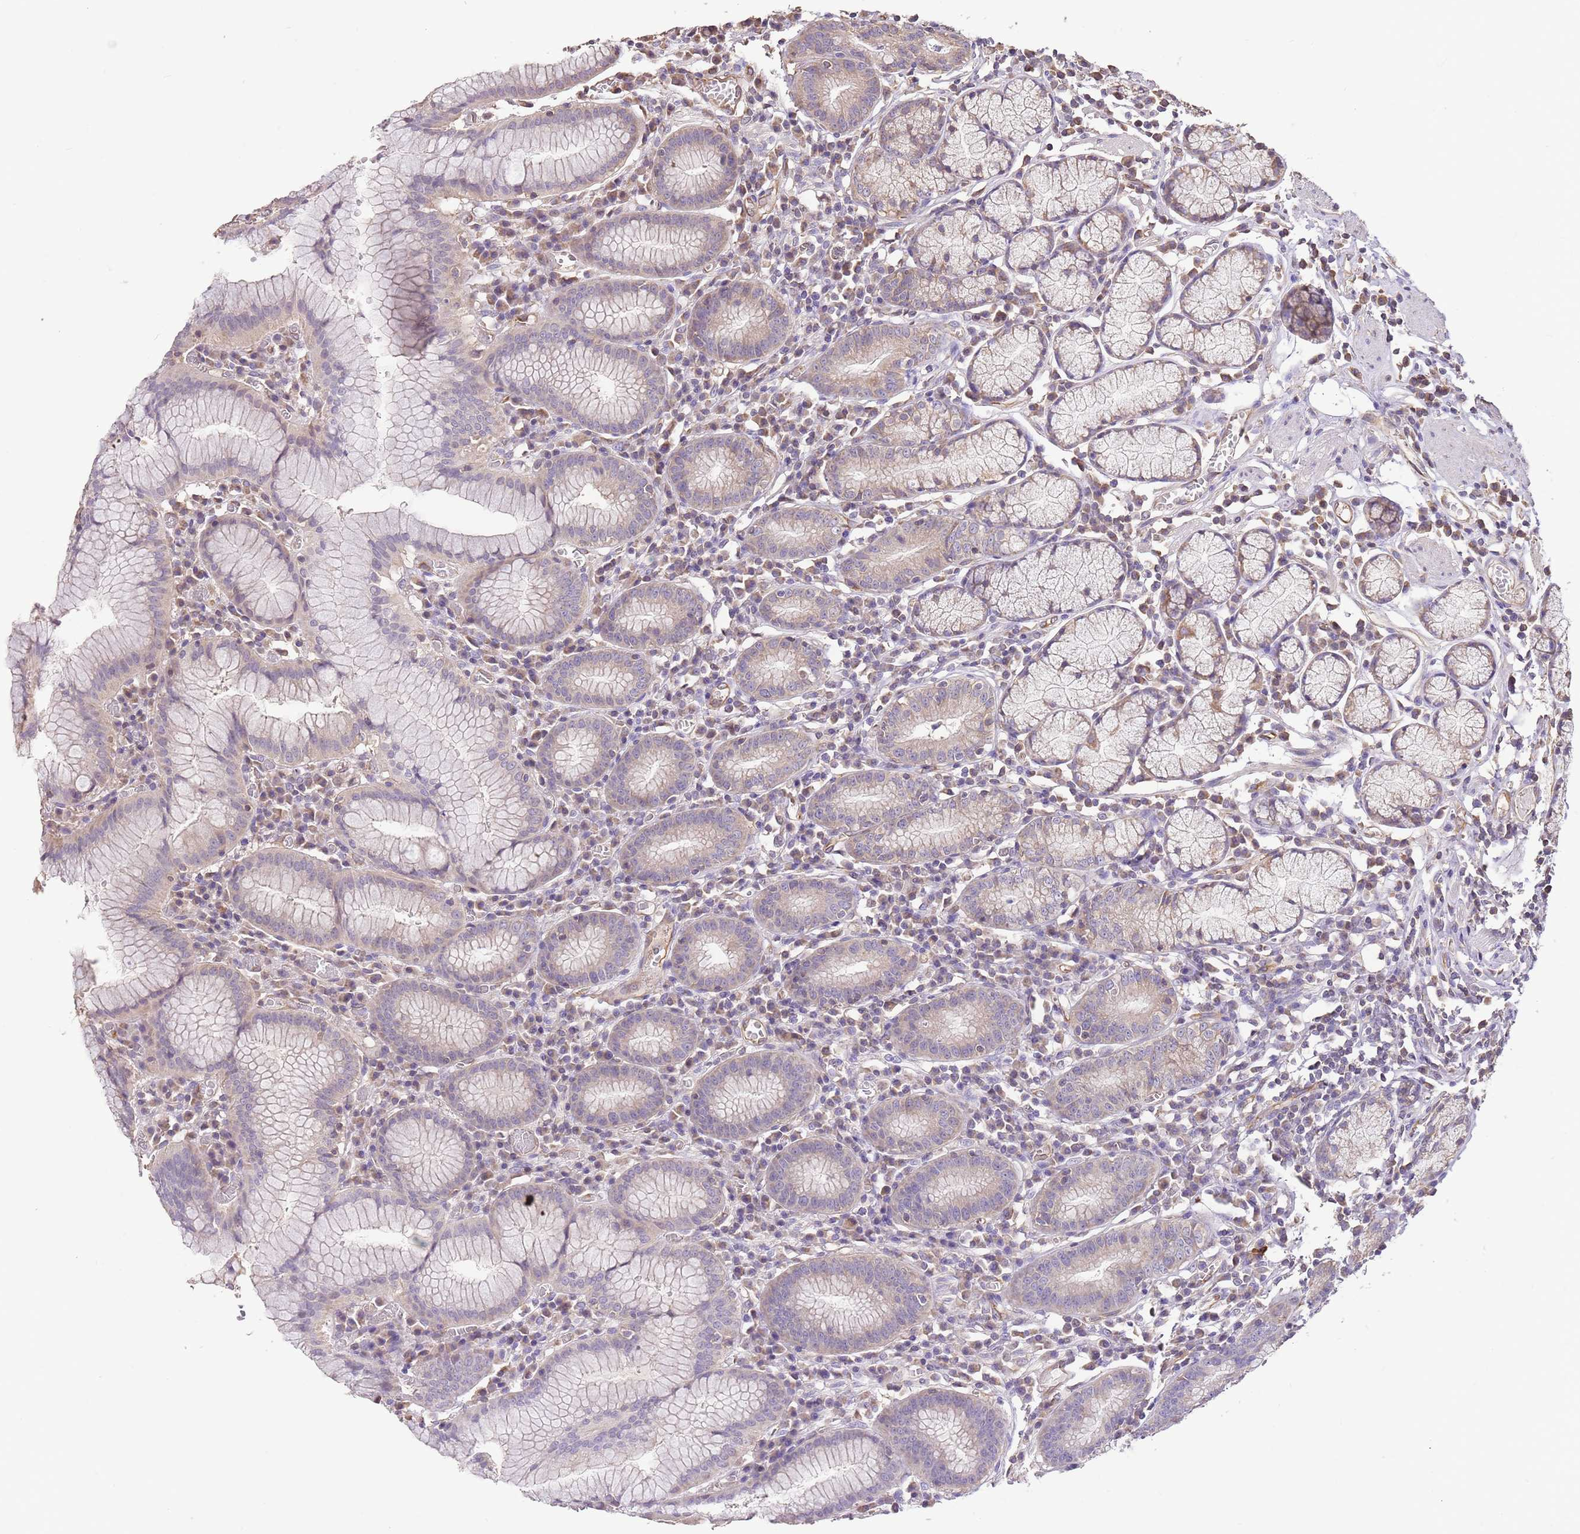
{"staining": {"intensity": "moderate", "quantity": "<25%", "location": "cytoplasmic/membranous"}, "tissue": "stomach", "cell_type": "Glandular cells", "image_type": "normal", "snomed": [{"axis": "morphology", "description": "Normal tissue, NOS"}, {"axis": "topography", "description": "Stomach"}], "caption": "Immunohistochemistry (IHC) of benign stomach displays low levels of moderate cytoplasmic/membranous expression in approximately <25% of glandular cells.", "gene": "DOCK9", "patient": {"sex": "male", "age": 55}}